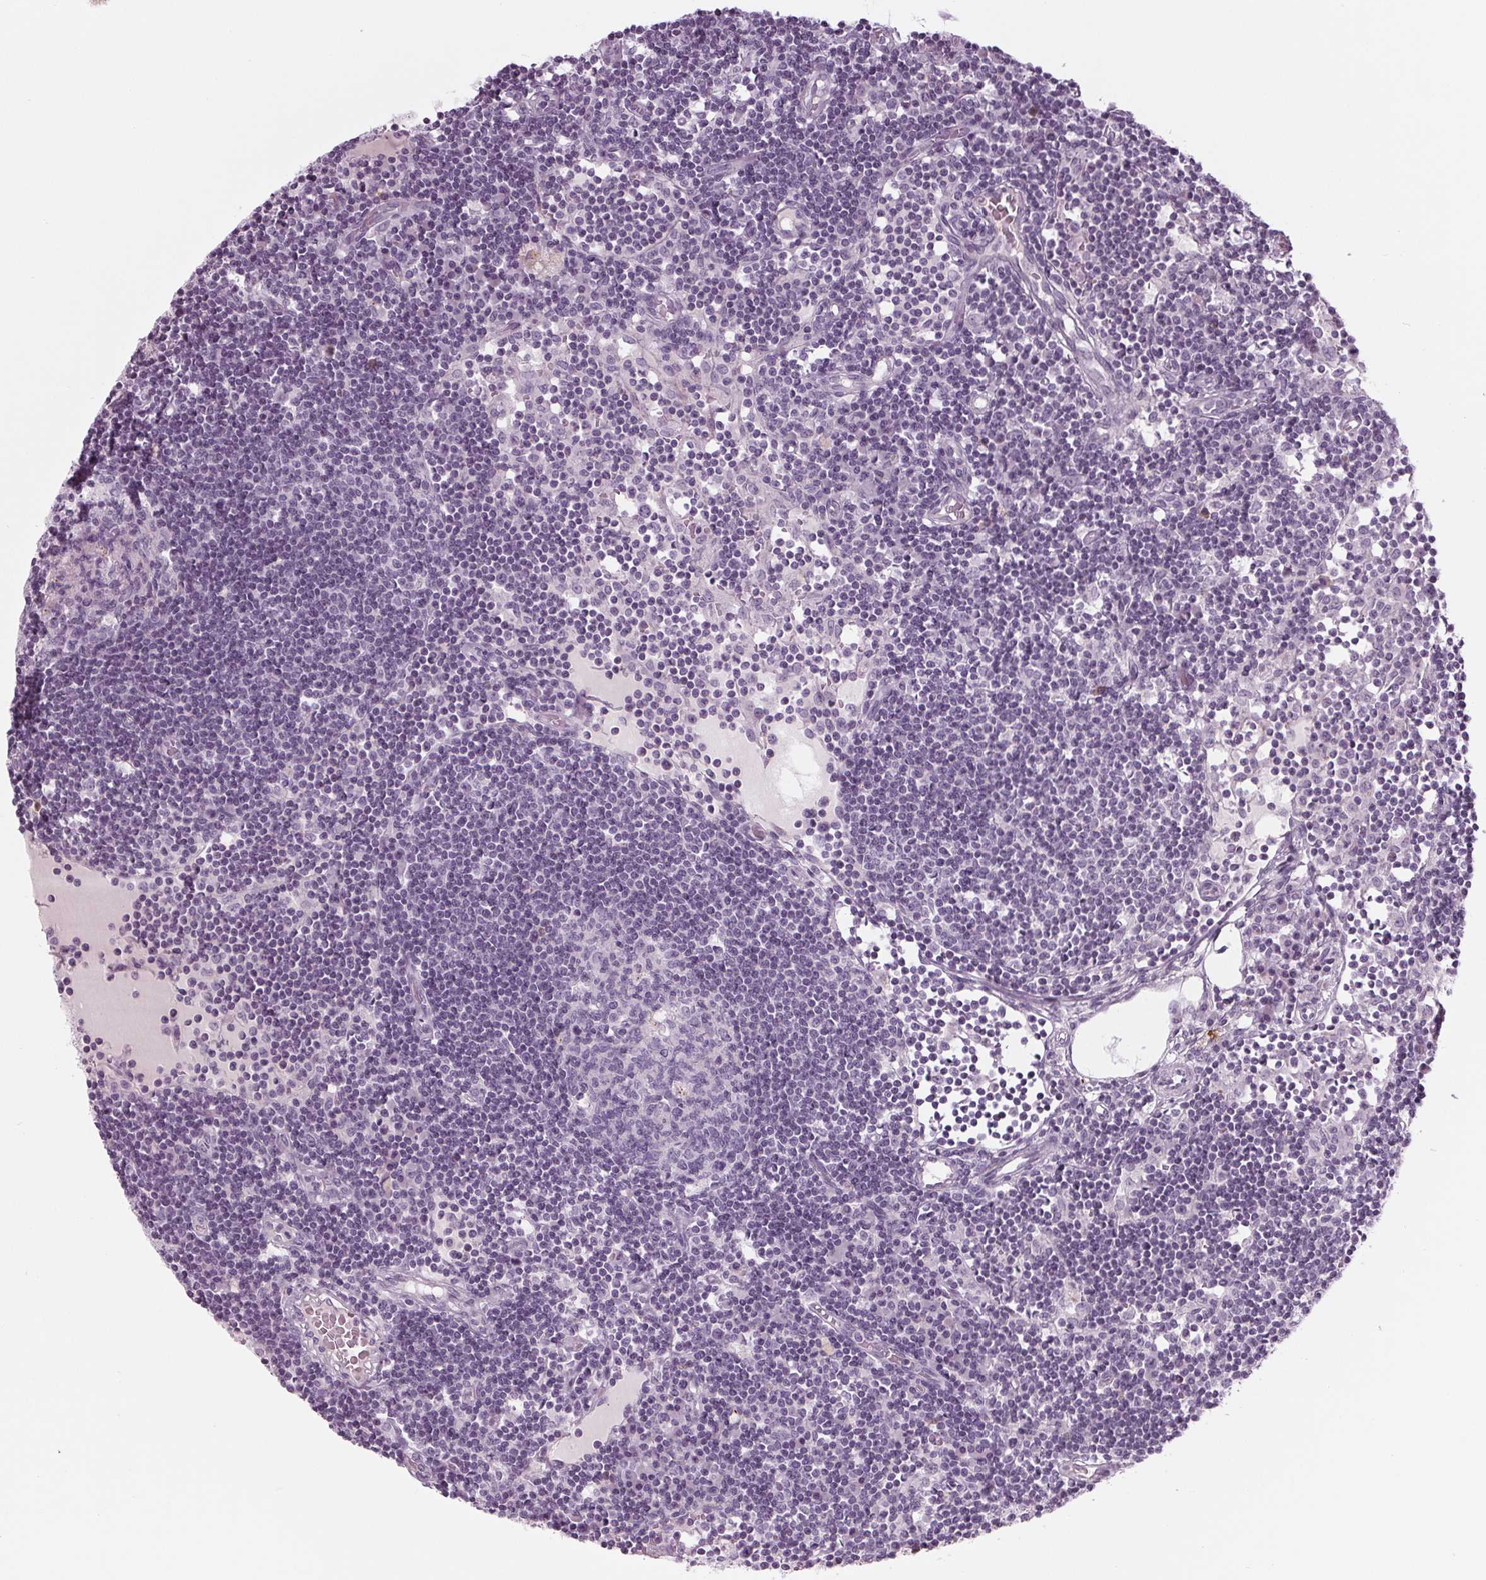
{"staining": {"intensity": "negative", "quantity": "none", "location": "none"}, "tissue": "lymph node", "cell_type": "Germinal center cells", "image_type": "normal", "snomed": [{"axis": "morphology", "description": "Normal tissue, NOS"}, {"axis": "topography", "description": "Lymph node"}], "caption": "Image shows no protein expression in germinal center cells of benign lymph node.", "gene": "CYP3A43", "patient": {"sex": "female", "age": 72}}